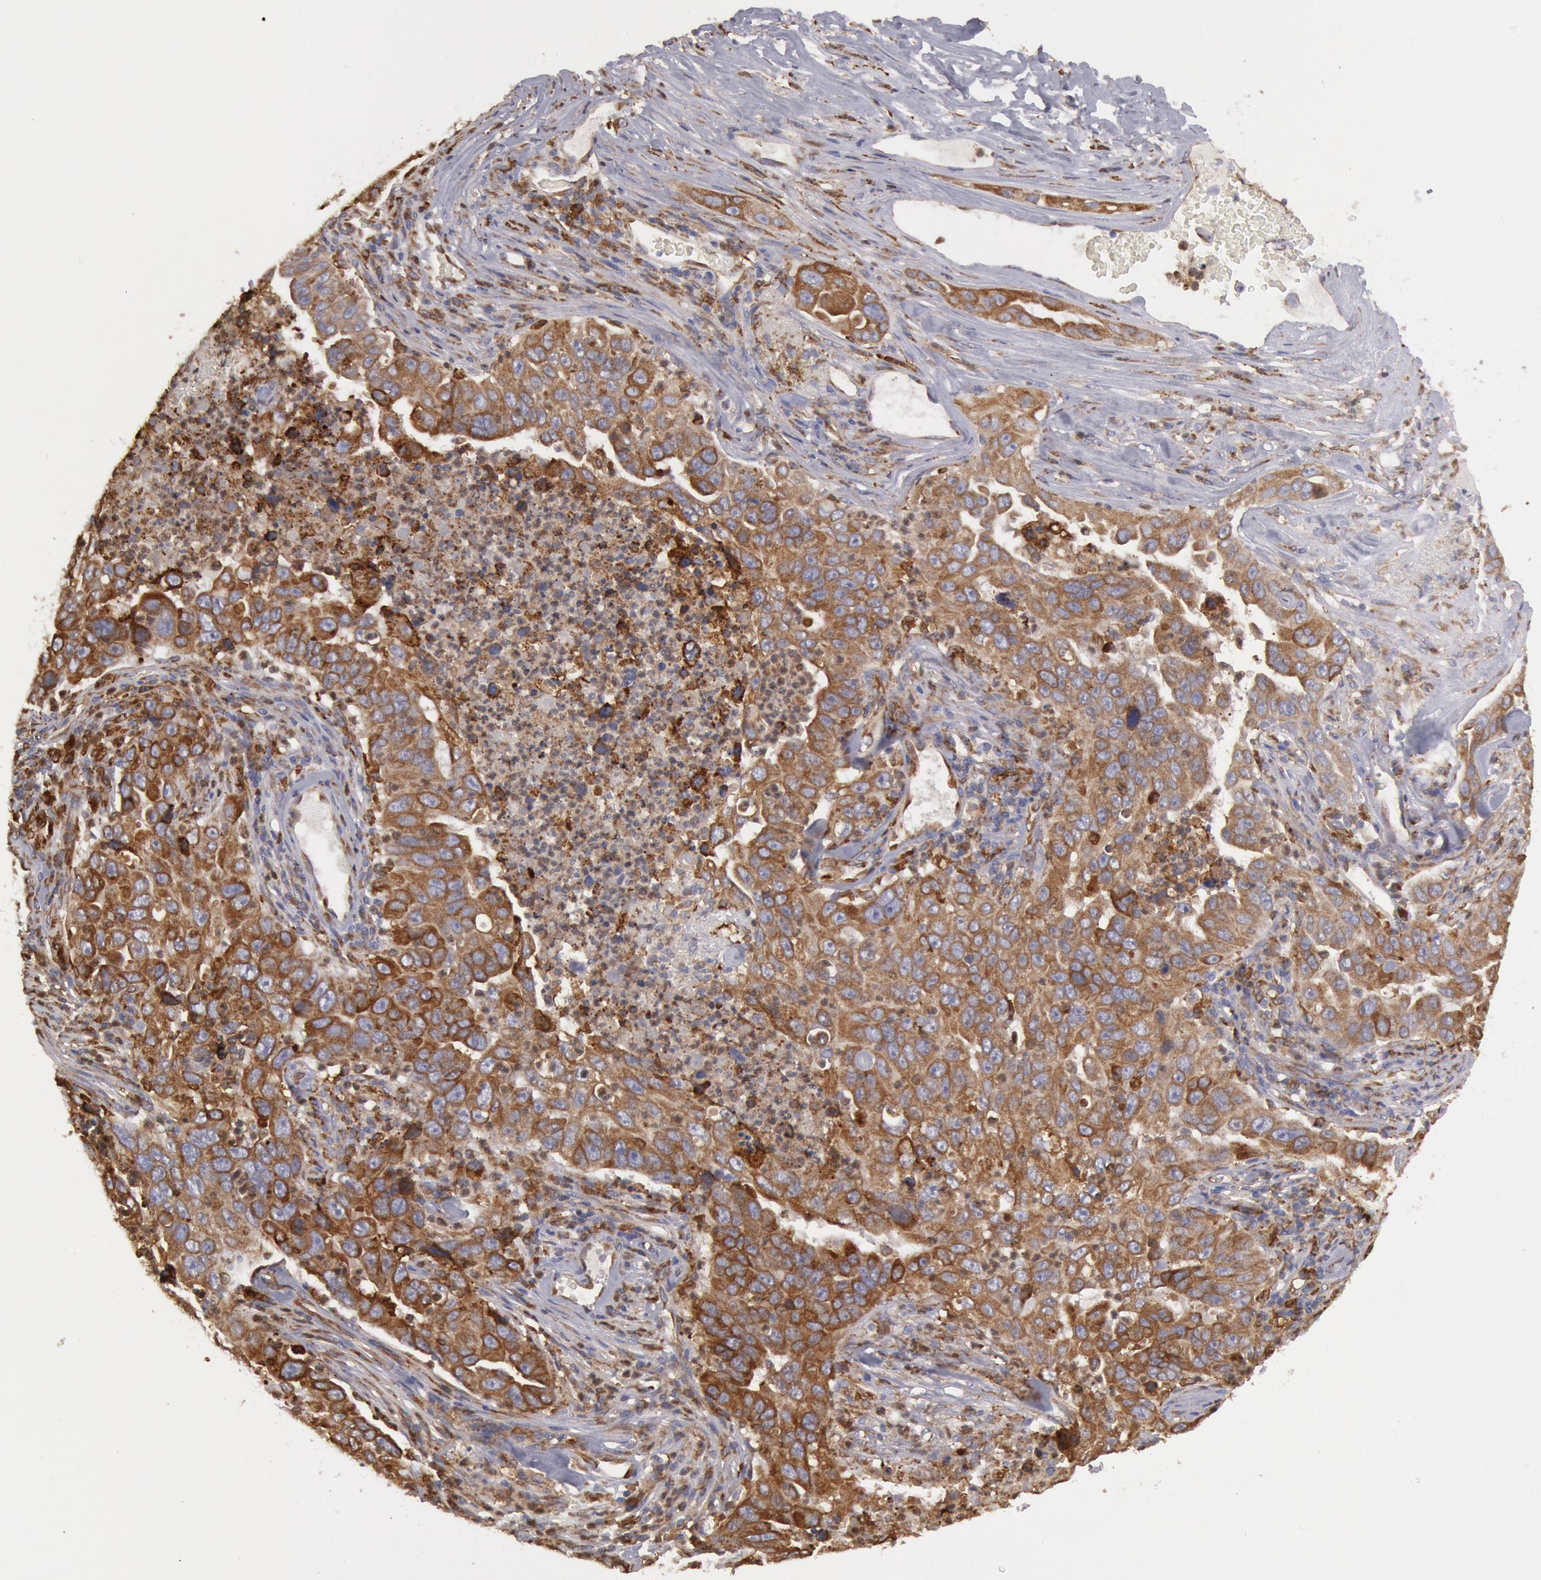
{"staining": {"intensity": "moderate", "quantity": ">75%", "location": "cytoplasmic/membranous"}, "tissue": "lung cancer", "cell_type": "Tumor cells", "image_type": "cancer", "snomed": [{"axis": "morphology", "description": "Squamous cell carcinoma, NOS"}, {"axis": "topography", "description": "Lung"}], "caption": "Lung cancer (squamous cell carcinoma) tissue reveals moderate cytoplasmic/membranous expression in about >75% of tumor cells", "gene": "ERP44", "patient": {"sex": "male", "age": 64}}